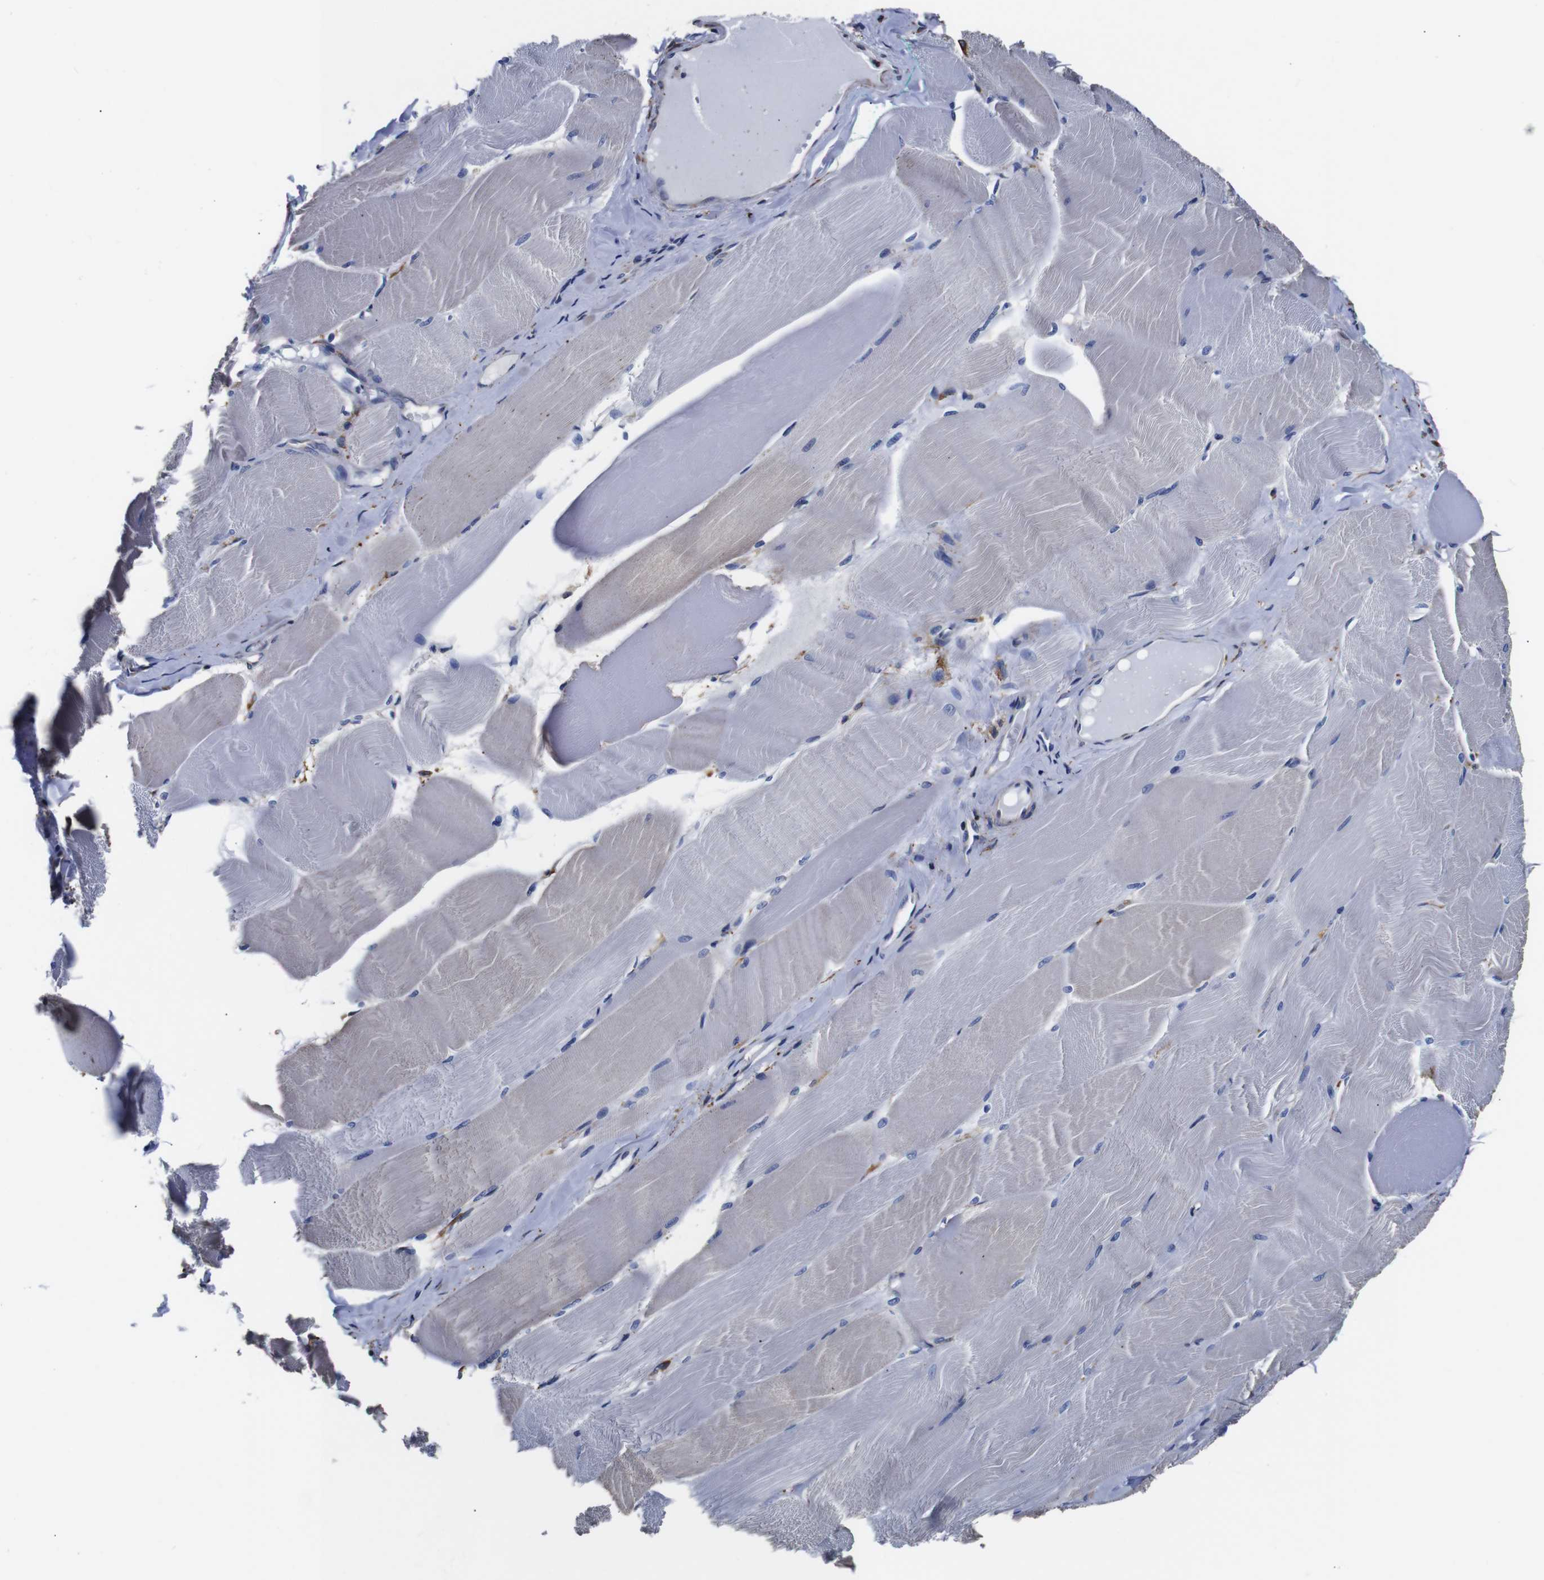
{"staining": {"intensity": "negative", "quantity": "none", "location": "none"}, "tissue": "skeletal muscle", "cell_type": "Myocytes", "image_type": "normal", "snomed": [{"axis": "morphology", "description": "Normal tissue, NOS"}, {"axis": "morphology", "description": "Squamous cell carcinoma, NOS"}, {"axis": "topography", "description": "Skeletal muscle"}], "caption": "Myocytes are negative for brown protein staining in unremarkable skeletal muscle. (DAB (3,3'-diaminobenzidine) immunohistochemistry with hematoxylin counter stain).", "gene": "PPIB", "patient": {"sex": "male", "age": 51}}